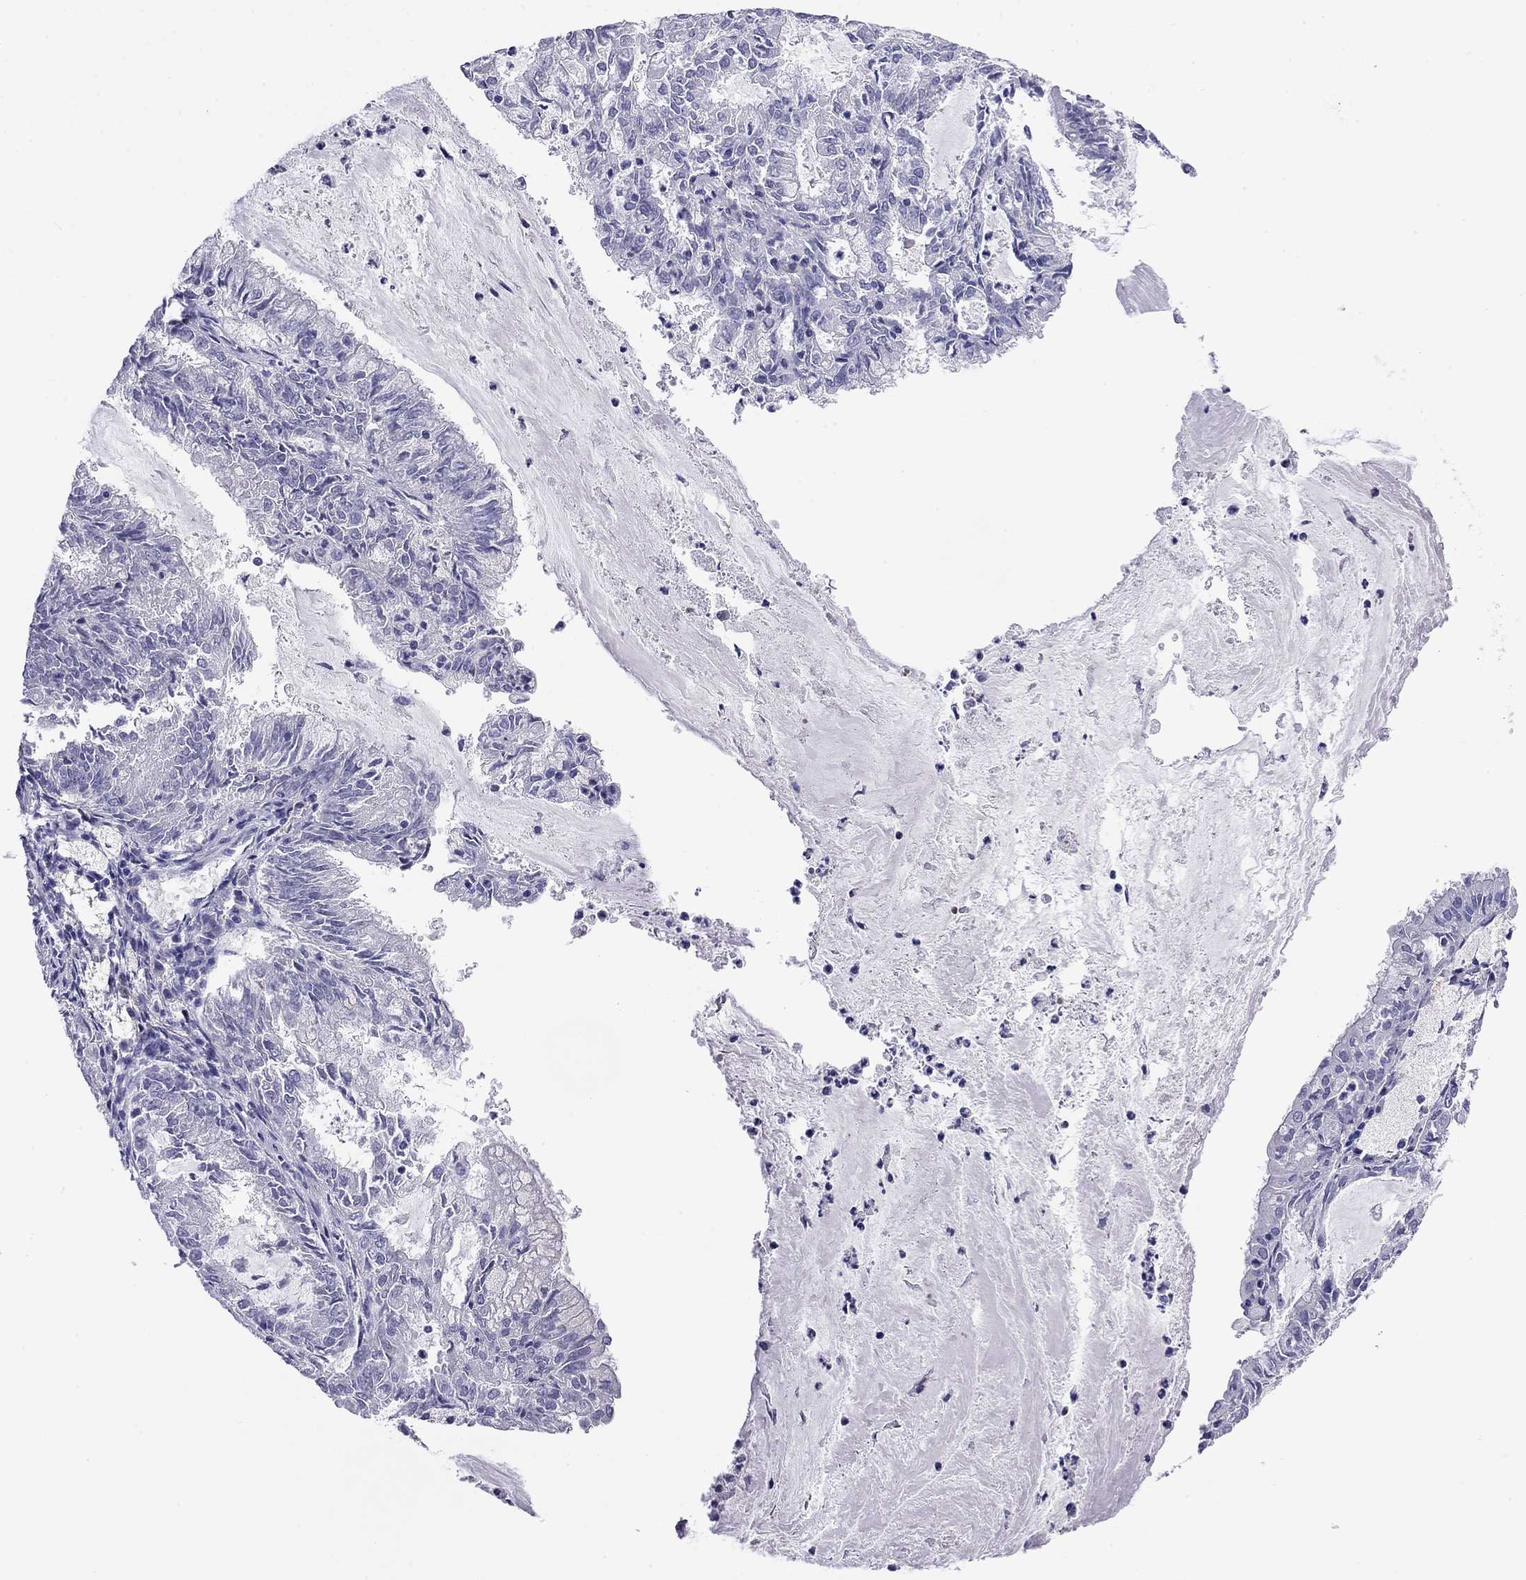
{"staining": {"intensity": "negative", "quantity": "none", "location": "none"}, "tissue": "endometrial cancer", "cell_type": "Tumor cells", "image_type": "cancer", "snomed": [{"axis": "morphology", "description": "Adenocarcinoma, NOS"}, {"axis": "topography", "description": "Endometrium"}], "caption": "The photomicrograph displays no staining of tumor cells in endometrial adenocarcinoma. The staining is performed using DAB brown chromogen with nuclei counter-stained in using hematoxylin.", "gene": "ODF4", "patient": {"sex": "female", "age": 57}}